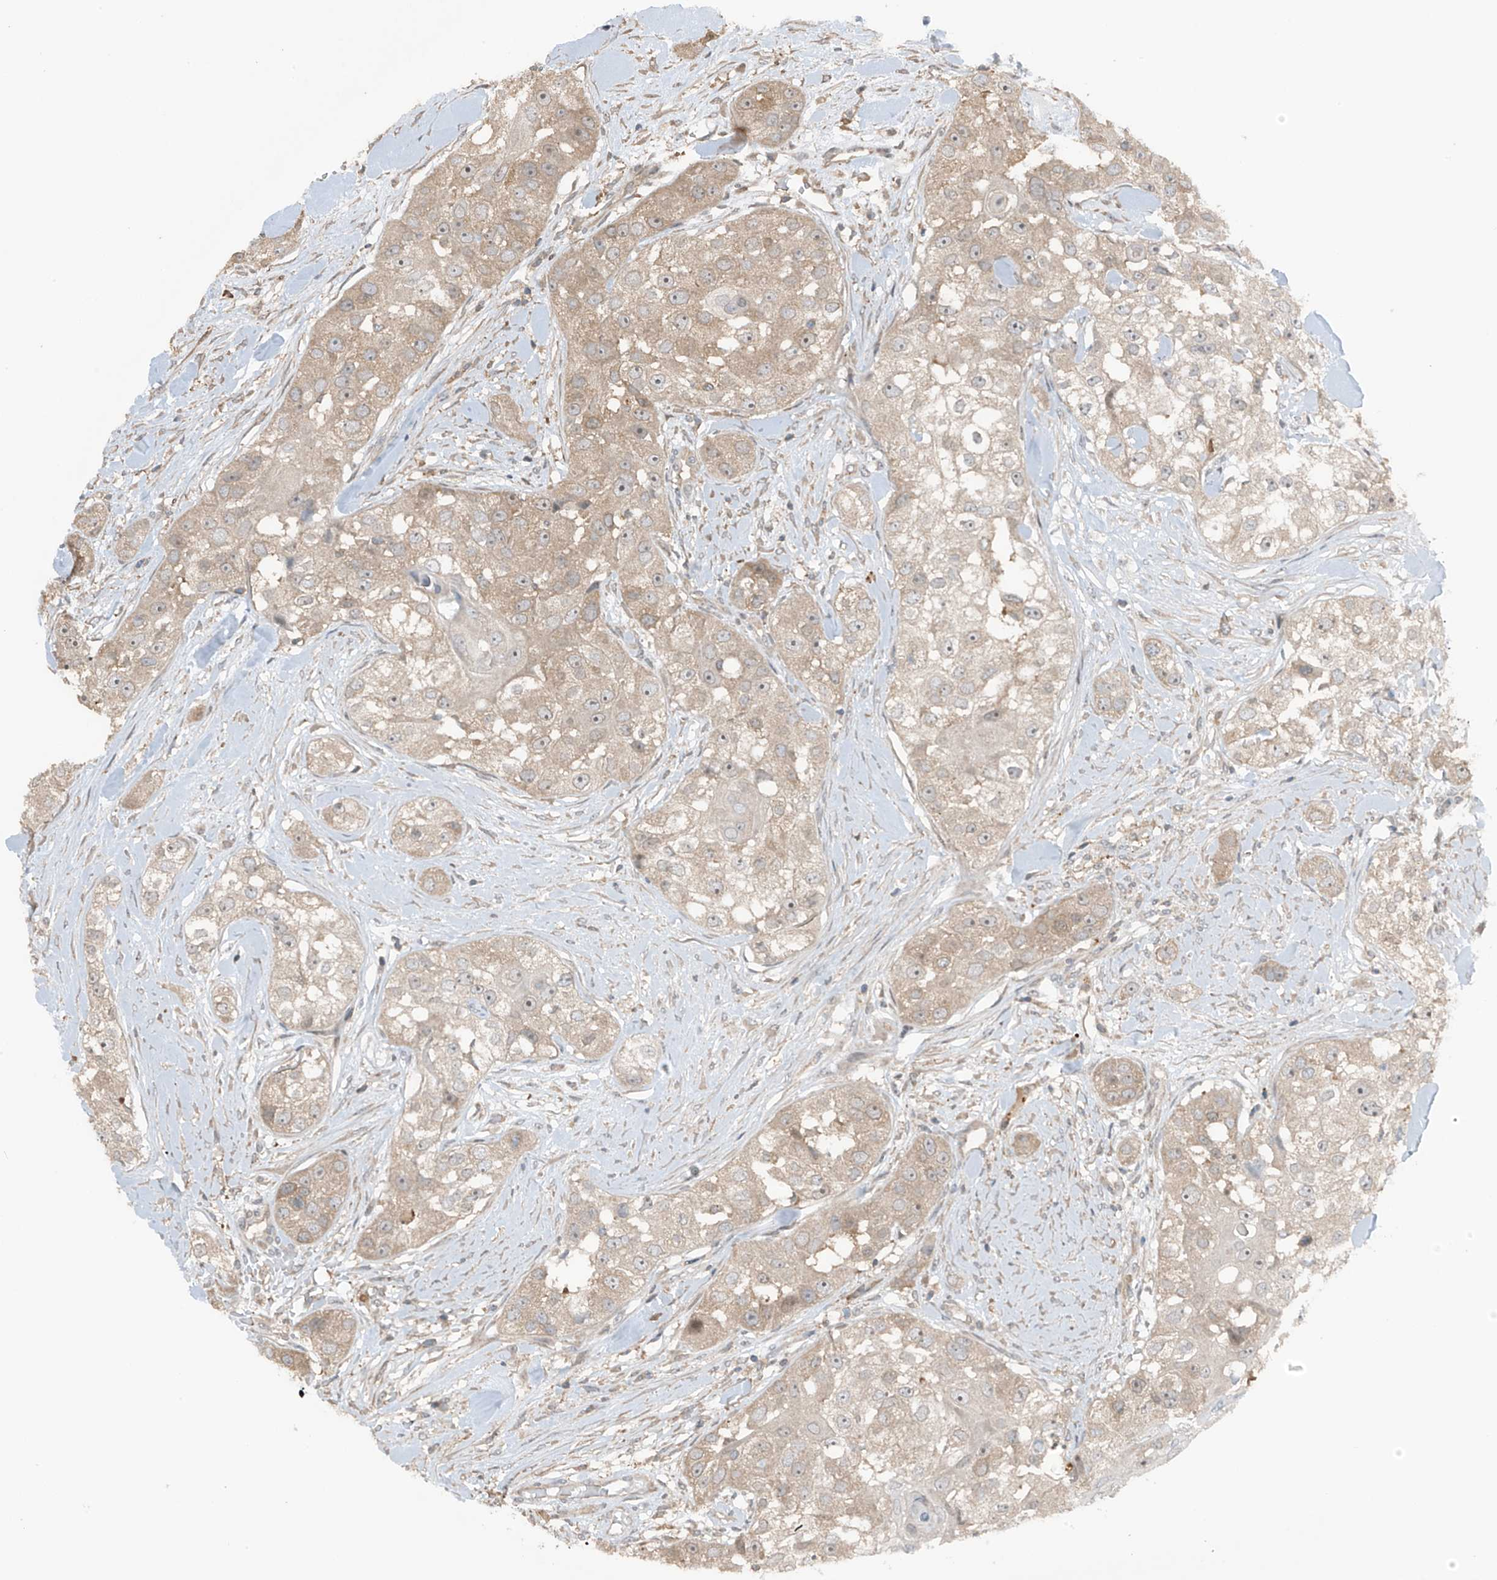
{"staining": {"intensity": "weak", "quantity": ">75%", "location": "cytoplasmic/membranous"}, "tissue": "head and neck cancer", "cell_type": "Tumor cells", "image_type": "cancer", "snomed": [{"axis": "morphology", "description": "Normal tissue, NOS"}, {"axis": "morphology", "description": "Squamous cell carcinoma, NOS"}, {"axis": "topography", "description": "Skeletal muscle"}, {"axis": "topography", "description": "Head-Neck"}], "caption": "Protein analysis of head and neck cancer tissue demonstrates weak cytoplasmic/membranous expression in approximately >75% of tumor cells.", "gene": "TXNDC9", "patient": {"sex": "male", "age": 51}}